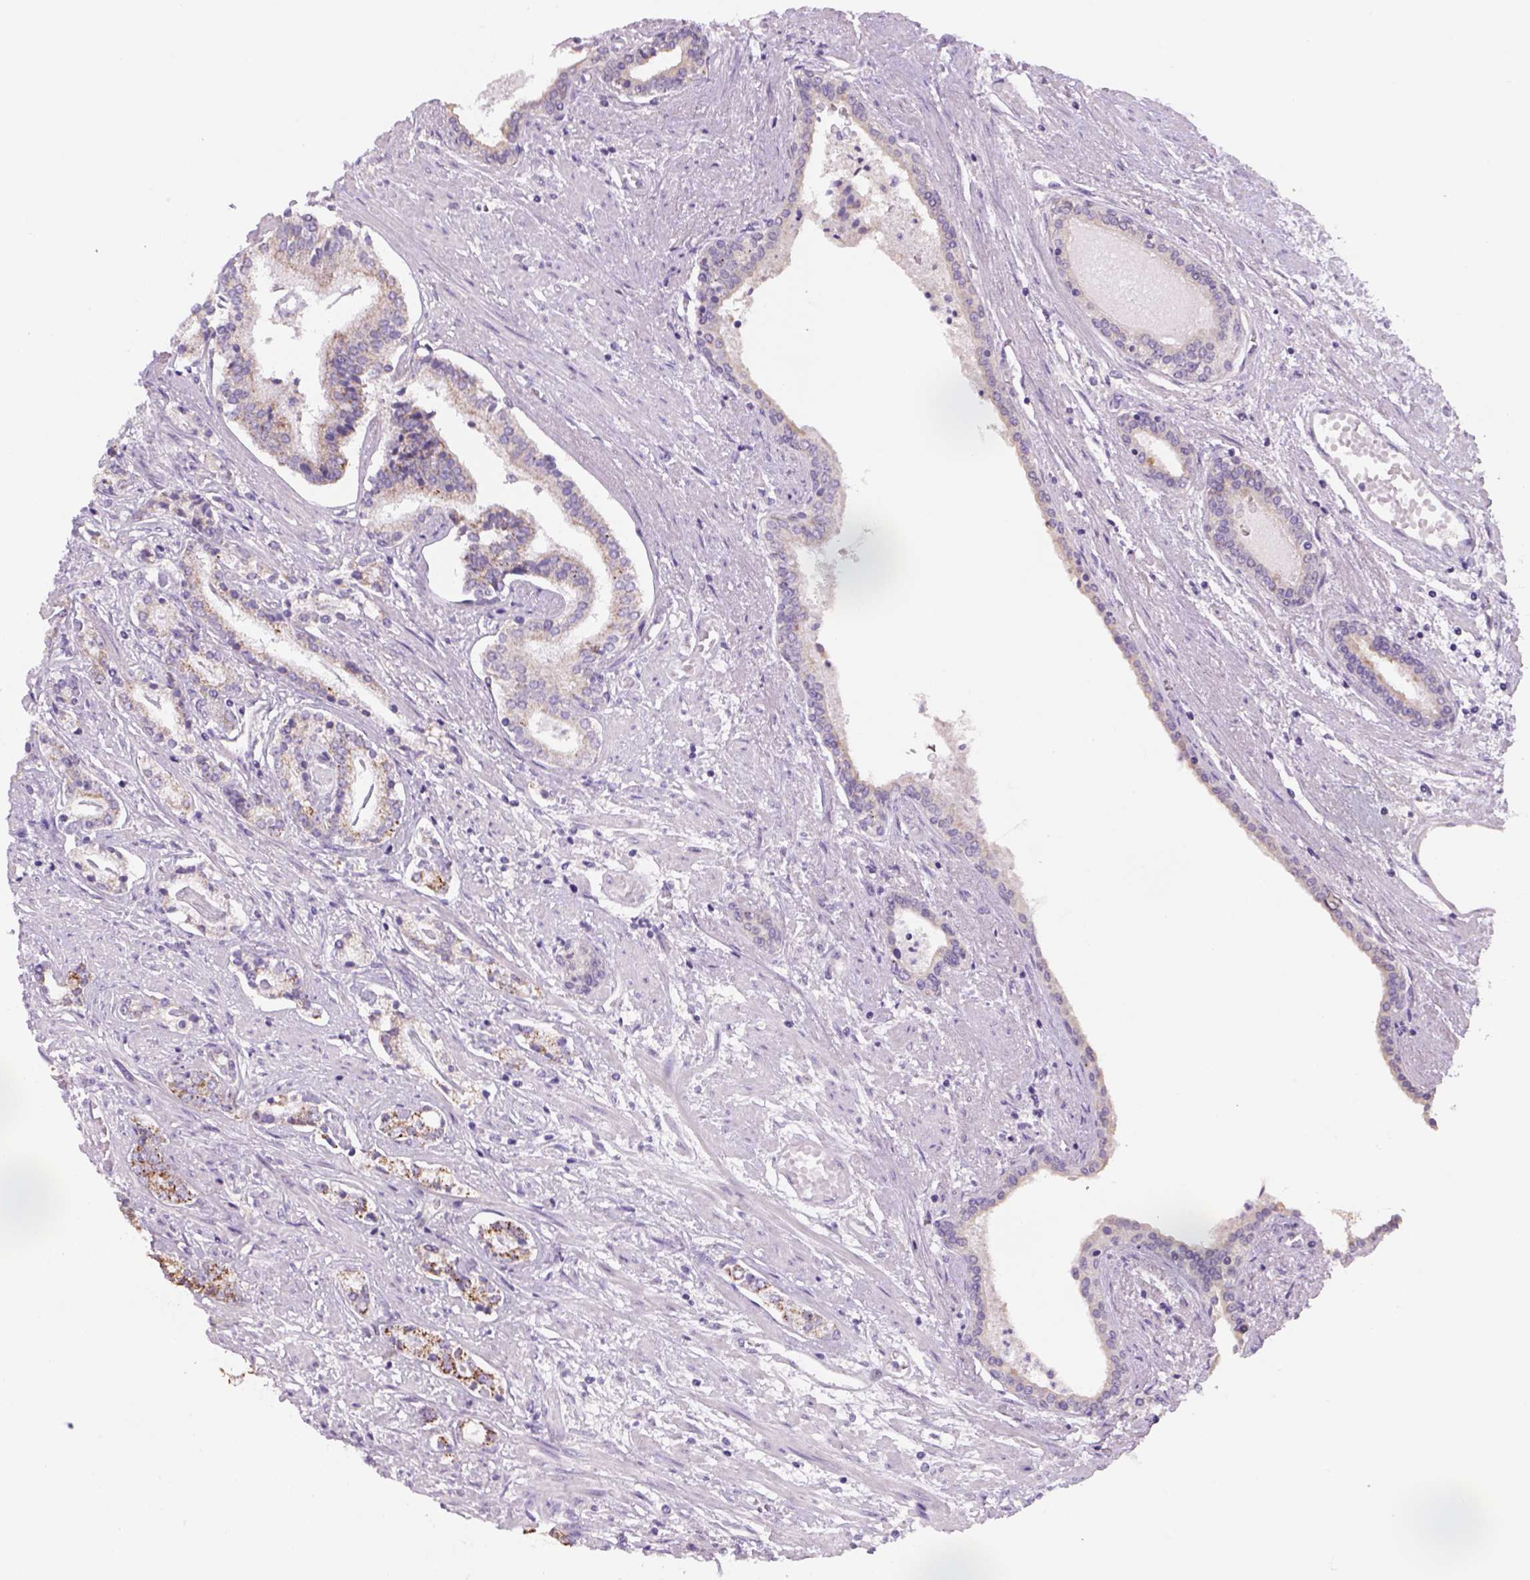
{"staining": {"intensity": "weak", "quantity": "25%-75%", "location": "cytoplasmic/membranous"}, "tissue": "prostate cancer", "cell_type": "Tumor cells", "image_type": "cancer", "snomed": [{"axis": "morphology", "description": "Adenocarcinoma, NOS"}, {"axis": "topography", "description": "Prostate"}], "caption": "About 25%-75% of tumor cells in adenocarcinoma (prostate) reveal weak cytoplasmic/membranous protein positivity as visualized by brown immunohistochemical staining.", "gene": "ADGRV1", "patient": {"sex": "male", "age": 64}}